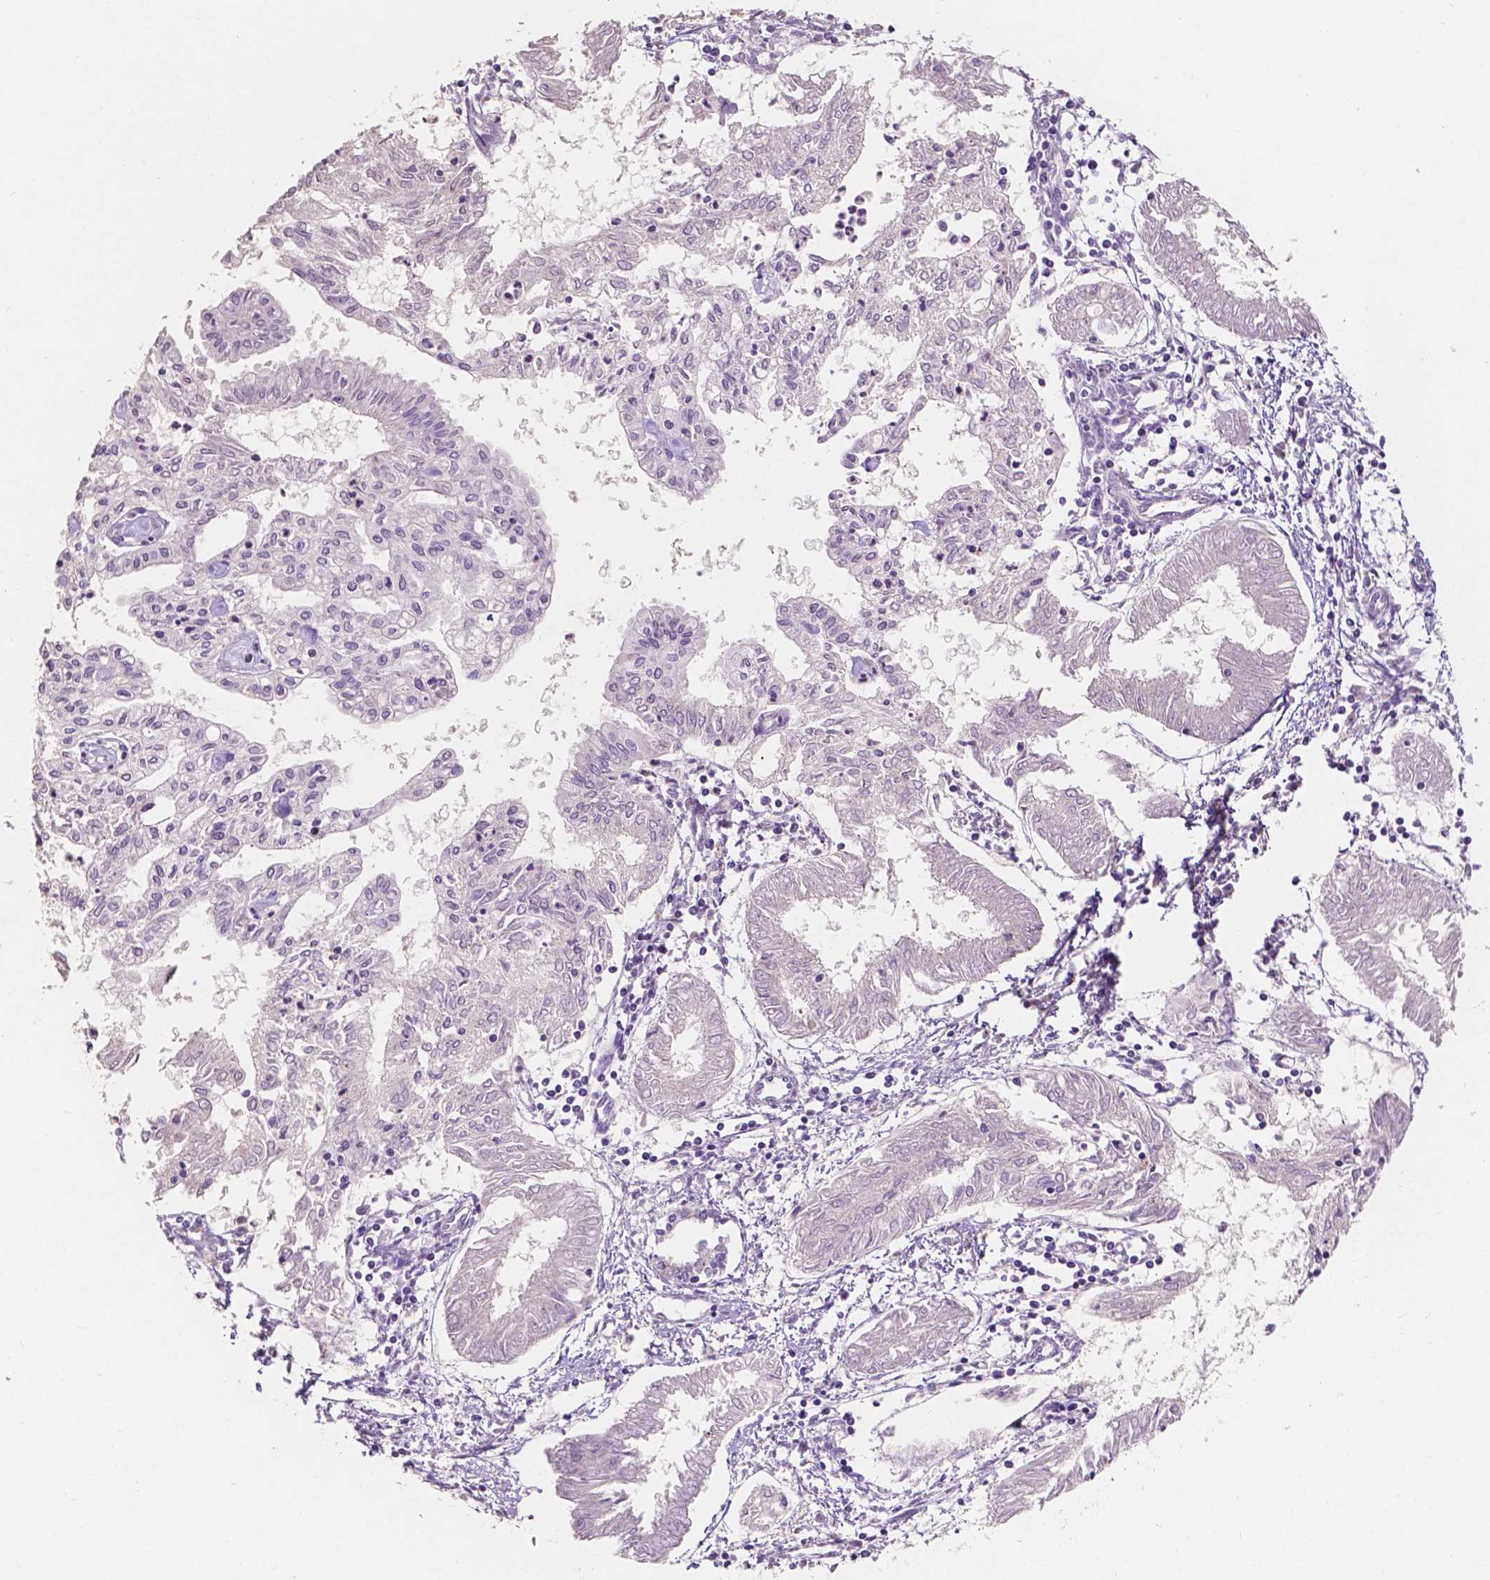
{"staining": {"intensity": "negative", "quantity": "none", "location": "none"}, "tissue": "endometrial cancer", "cell_type": "Tumor cells", "image_type": "cancer", "snomed": [{"axis": "morphology", "description": "Adenocarcinoma, NOS"}, {"axis": "topography", "description": "Endometrium"}], "caption": "There is no significant expression in tumor cells of adenocarcinoma (endometrial). (Immunohistochemistry (ihc), brightfield microscopy, high magnification).", "gene": "SIRT2", "patient": {"sex": "female", "age": 68}}